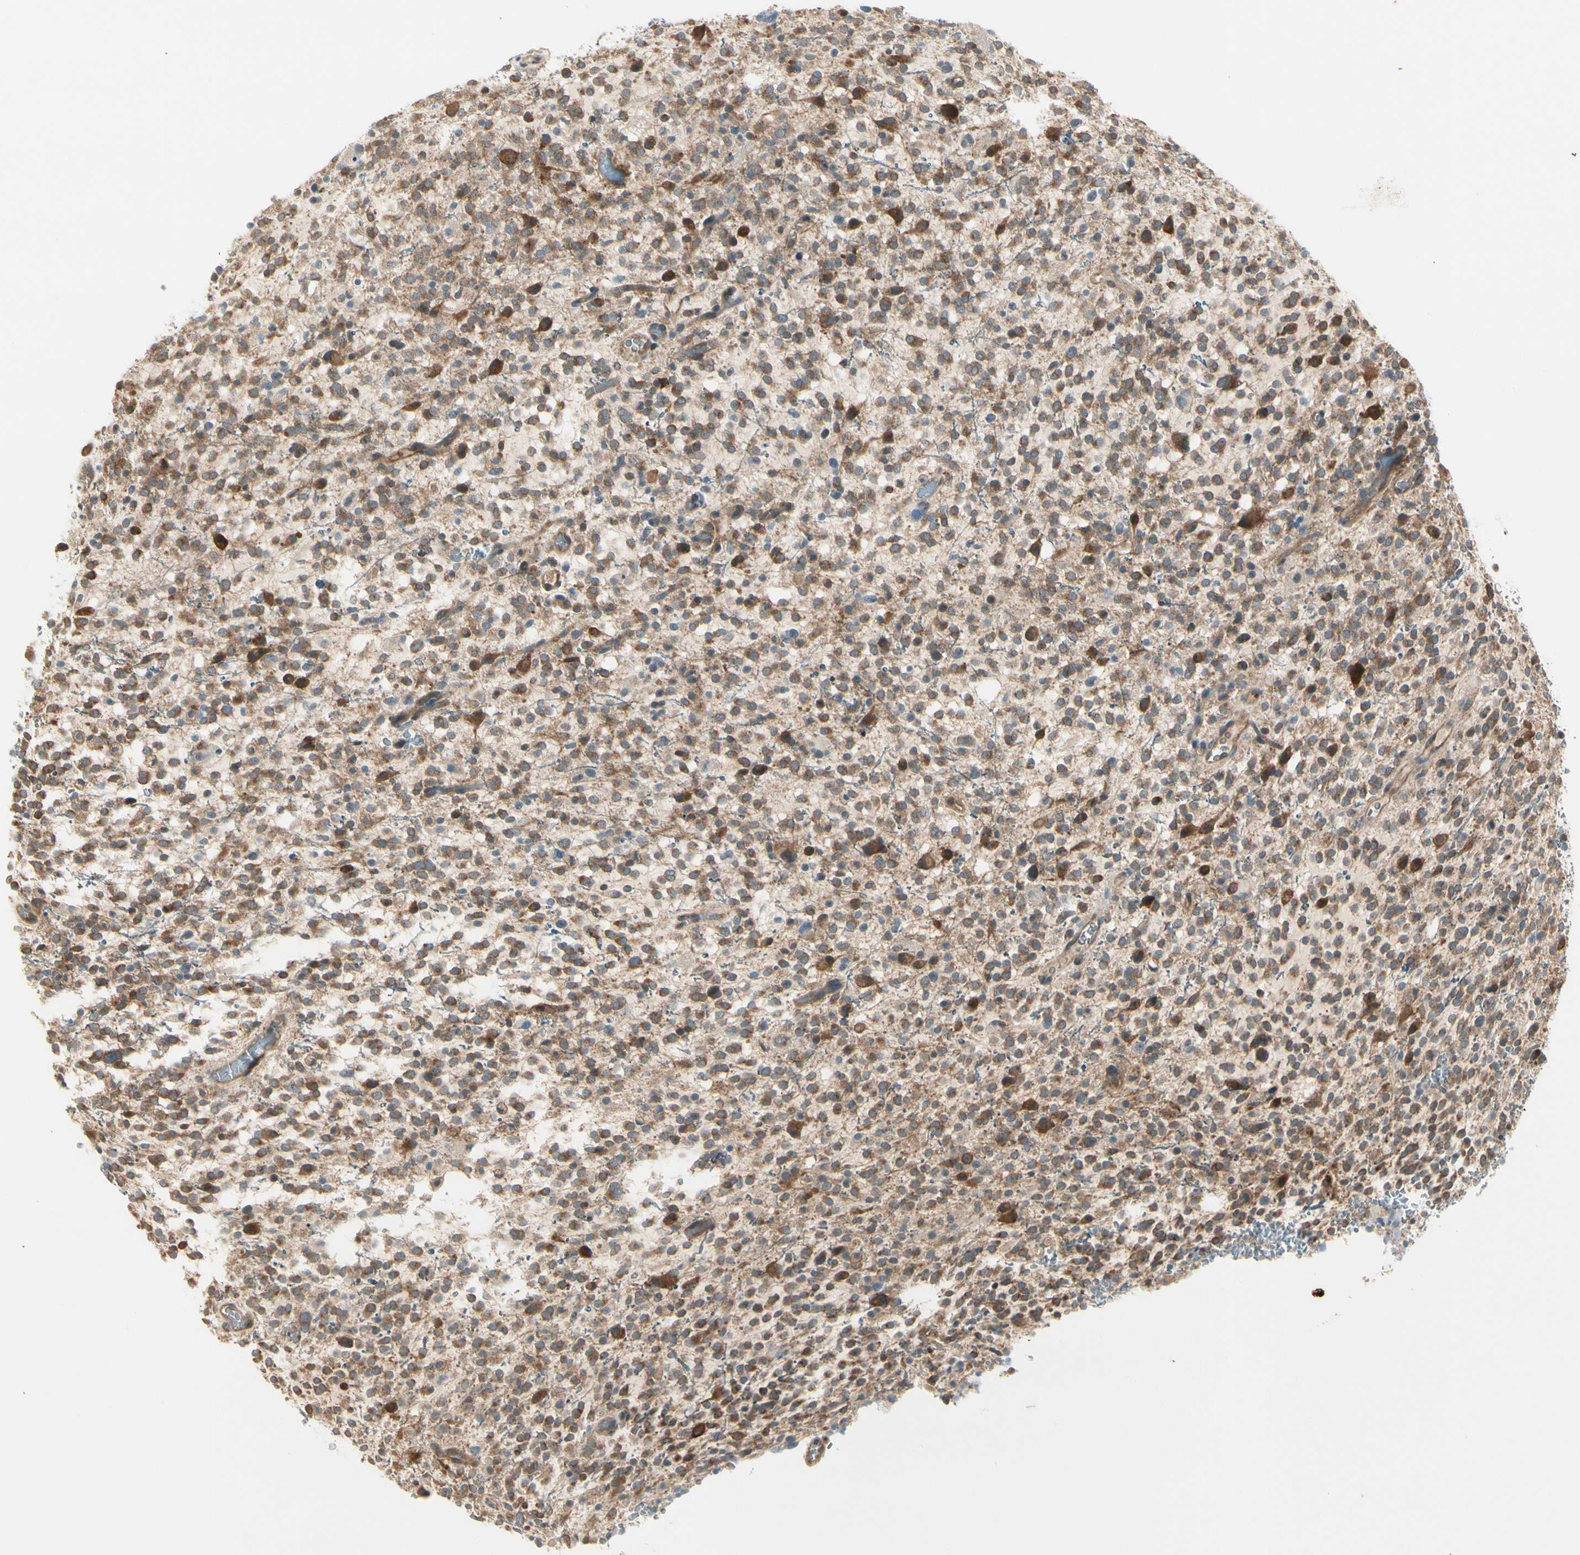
{"staining": {"intensity": "strong", "quantity": ">75%", "location": "cytoplasmic/membranous"}, "tissue": "glioma", "cell_type": "Tumor cells", "image_type": "cancer", "snomed": [{"axis": "morphology", "description": "Glioma, malignant, High grade"}, {"axis": "topography", "description": "Brain"}], "caption": "Immunohistochemistry of human glioma reveals high levels of strong cytoplasmic/membranous positivity in about >75% of tumor cells. The protein is stained brown, and the nuclei are stained in blue (DAB IHC with brightfield microscopy, high magnification).", "gene": "OXSR1", "patient": {"sex": "male", "age": 48}}